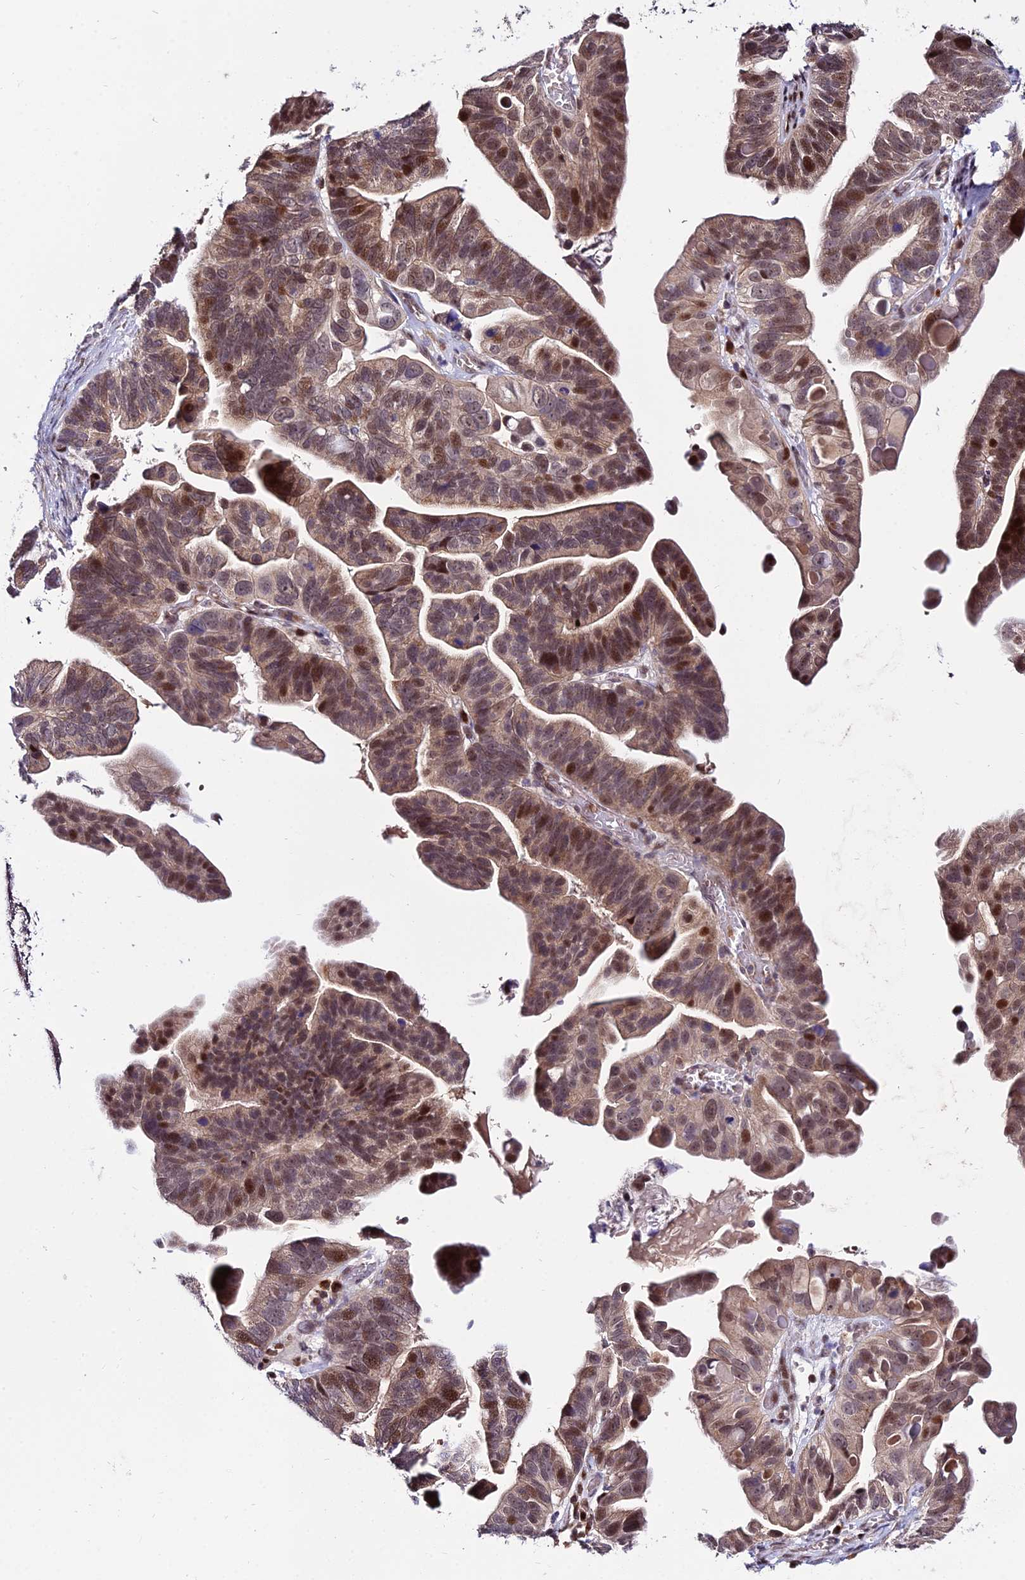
{"staining": {"intensity": "strong", "quantity": "25%-75%", "location": "nuclear"}, "tissue": "ovarian cancer", "cell_type": "Tumor cells", "image_type": "cancer", "snomed": [{"axis": "morphology", "description": "Cystadenocarcinoma, serous, NOS"}, {"axis": "topography", "description": "Ovary"}], "caption": "Serous cystadenocarcinoma (ovarian) stained with IHC displays strong nuclear staining in about 25%-75% of tumor cells. (Brightfield microscopy of DAB IHC at high magnification).", "gene": "CIB3", "patient": {"sex": "female", "age": 56}}